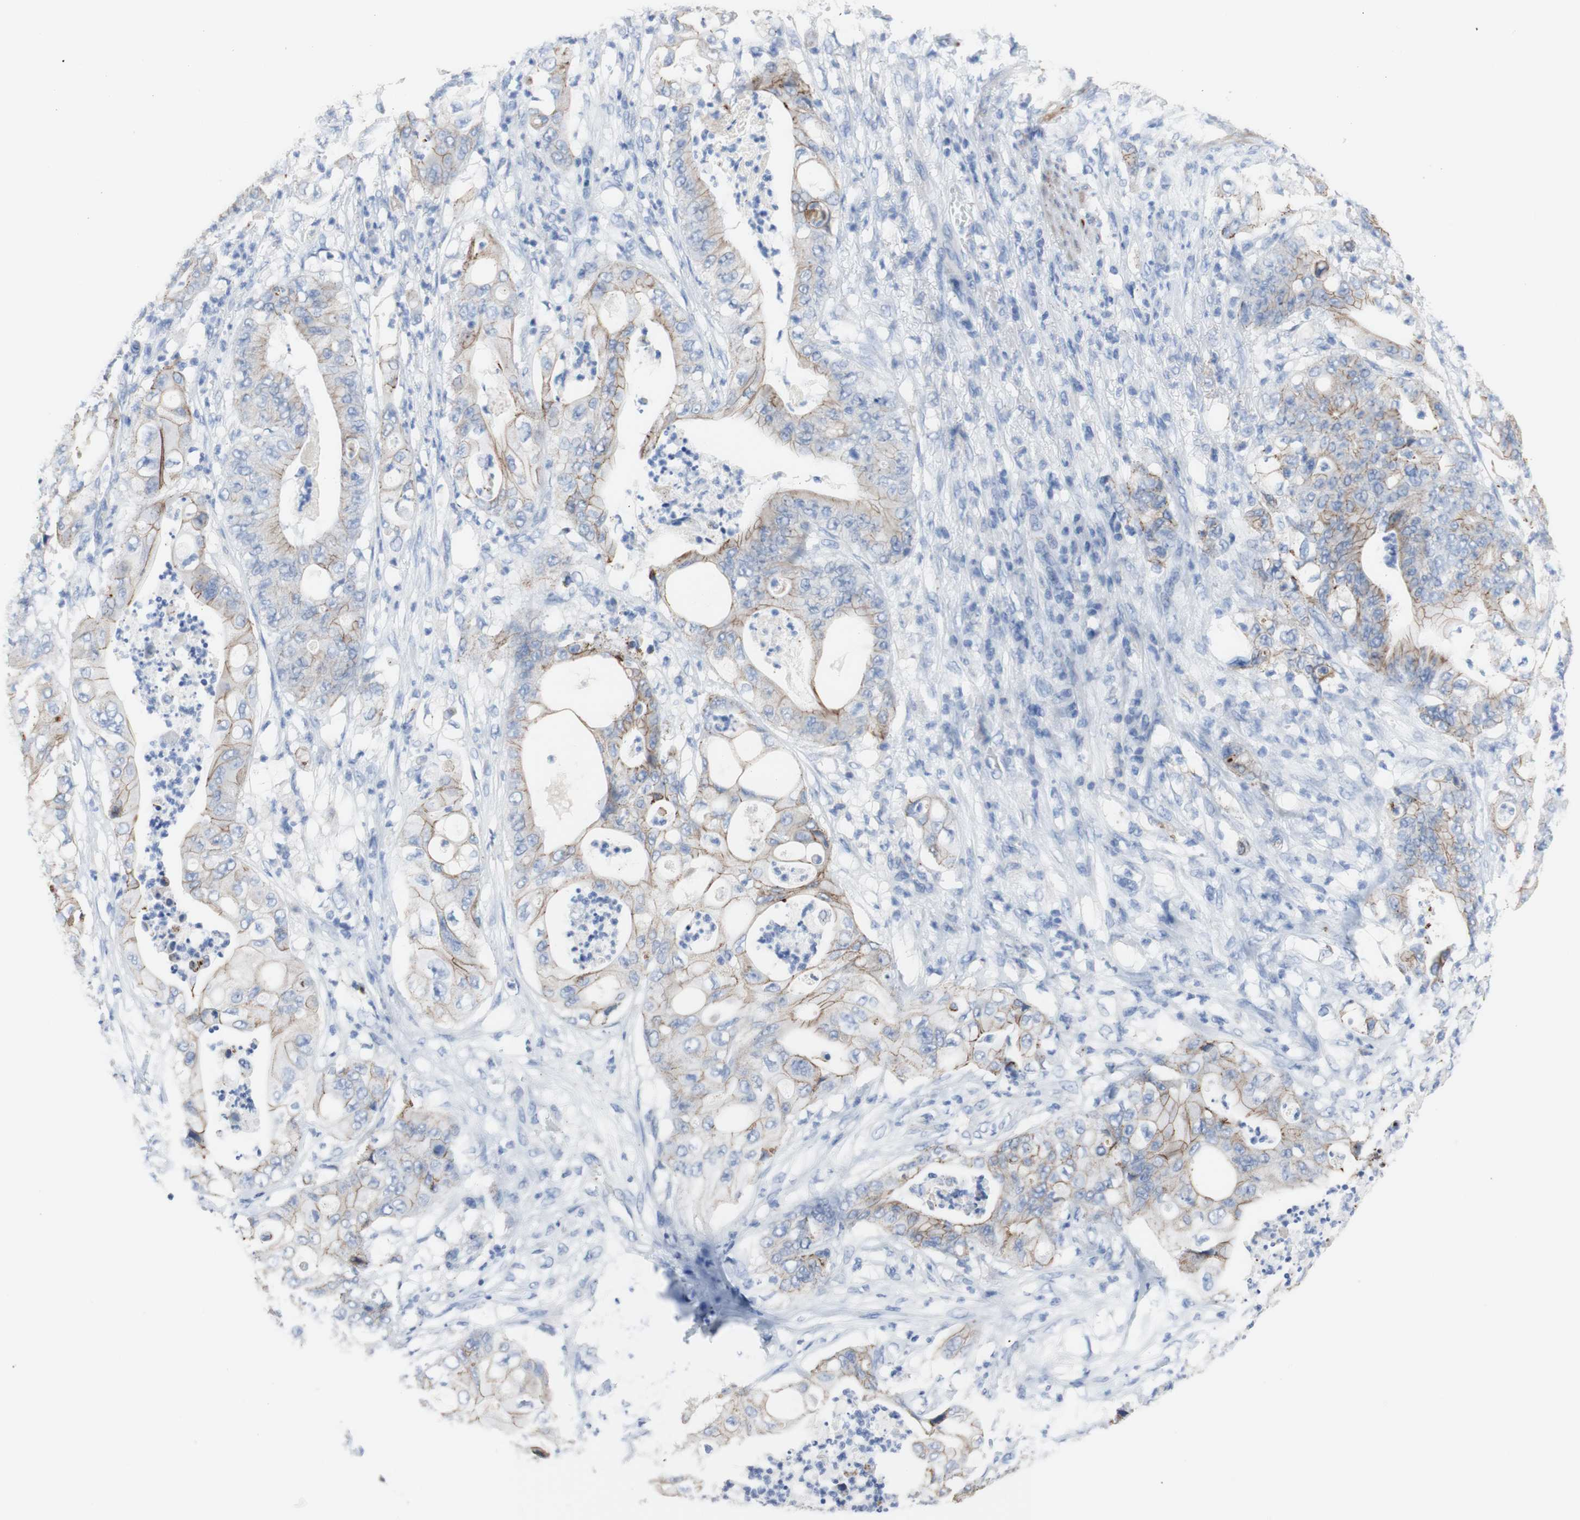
{"staining": {"intensity": "moderate", "quantity": "25%-75%", "location": "cytoplasmic/membranous"}, "tissue": "stomach cancer", "cell_type": "Tumor cells", "image_type": "cancer", "snomed": [{"axis": "morphology", "description": "Adenocarcinoma, NOS"}, {"axis": "topography", "description": "Stomach"}], "caption": "This is a photomicrograph of immunohistochemistry (IHC) staining of adenocarcinoma (stomach), which shows moderate positivity in the cytoplasmic/membranous of tumor cells.", "gene": "DSC2", "patient": {"sex": "female", "age": 73}}